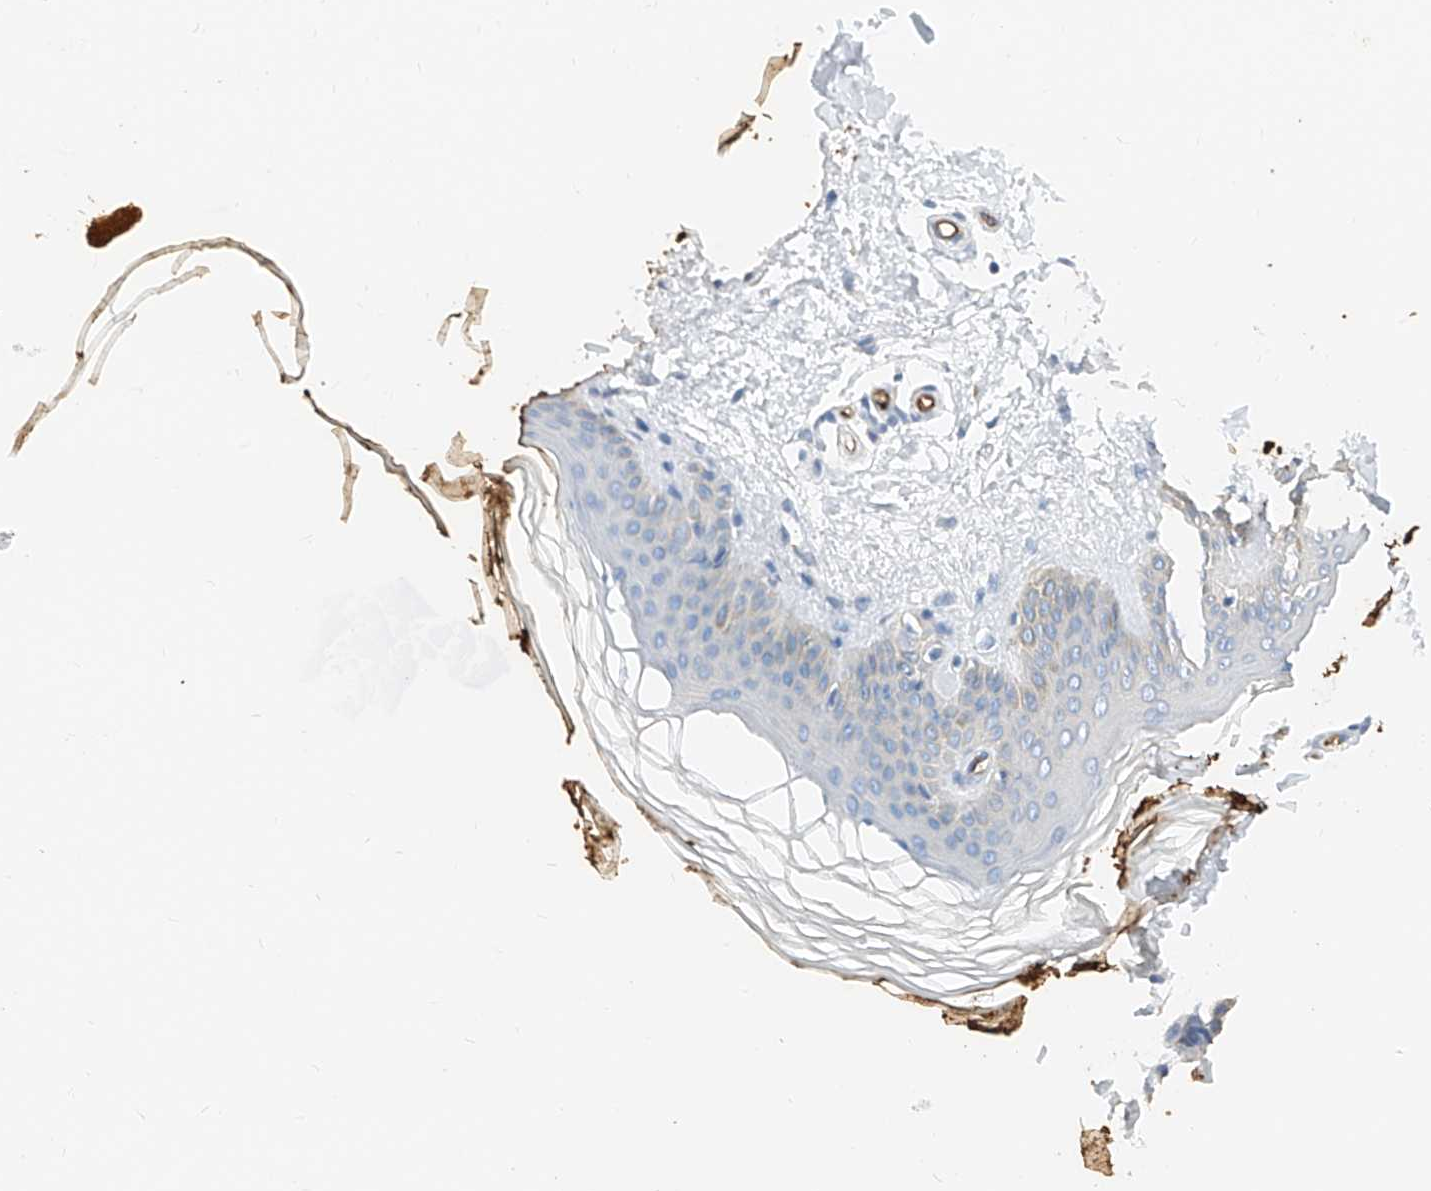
{"staining": {"intensity": "negative", "quantity": "none", "location": "none"}, "tissue": "skin", "cell_type": "Fibroblasts", "image_type": "normal", "snomed": [{"axis": "morphology", "description": "Normal tissue, NOS"}, {"axis": "topography", "description": "Skin"}], "caption": "Immunohistochemistry of normal skin displays no positivity in fibroblasts. The staining was performed using DAB to visualize the protein expression in brown, while the nuclei were stained in blue with hematoxylin (Magnification: 20x).", "gene": "PRSS23", "patient": {"sex": "female", "age": 27}}